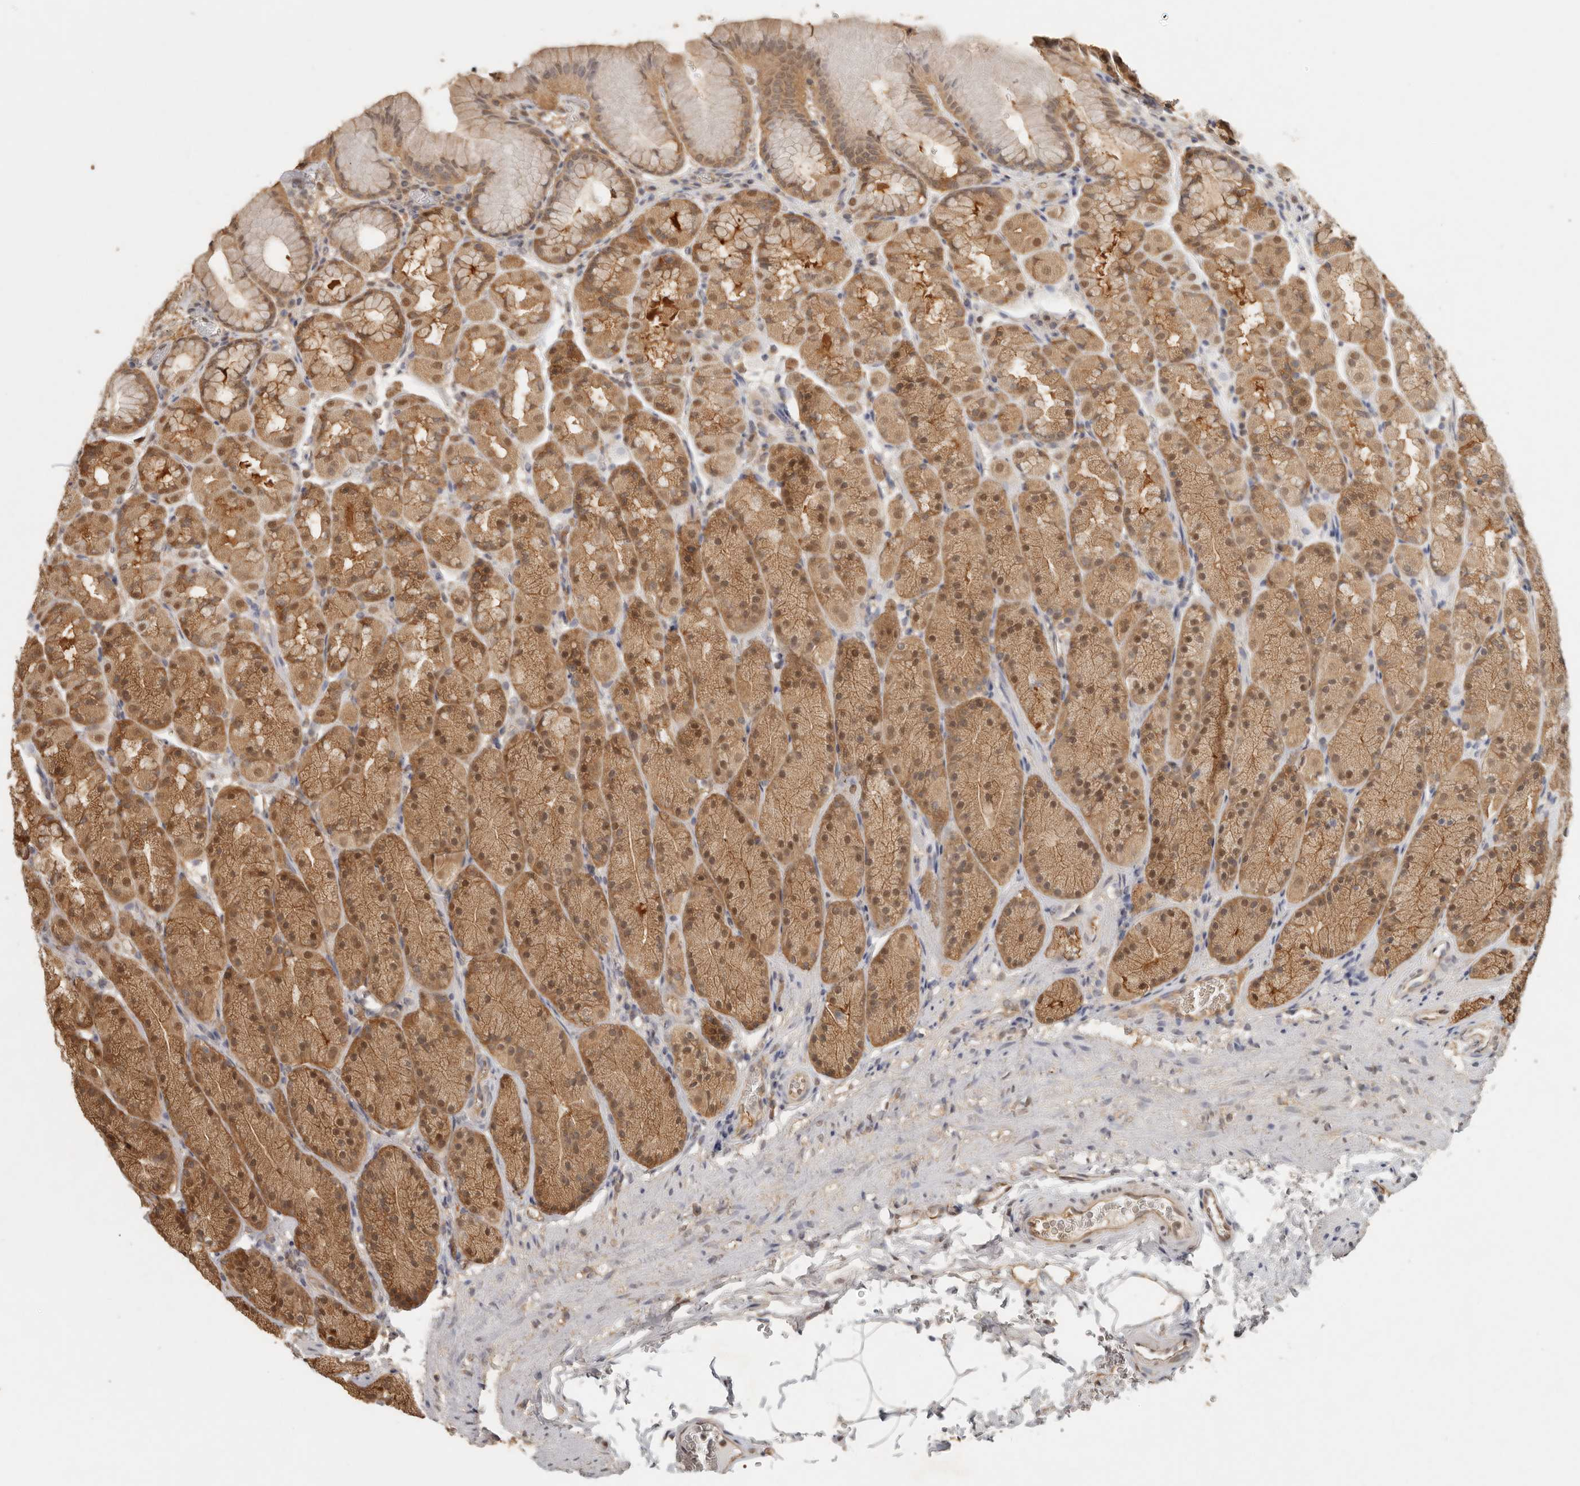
{"staining": {"intensity": "moderate", "quantity": ">75%", "location": "cytoplasmic/membranous,nuclear"}, "tissue": "stomach", "cell_type": "Glandular cells", "image_type": "normal", "snomed": [{"axis": "morphology", "description": "Normal tissue, NOS"}, {"axis": "topography", "description": "Stomach"}], "caption": "The image reveals a brown stain indicating the presence of a protein in the cytoplasmic/membranous,nuclear of glandular cells in stomach.", "gene": "PSMA5", "patient": {"sex": "male", "age": 42}}